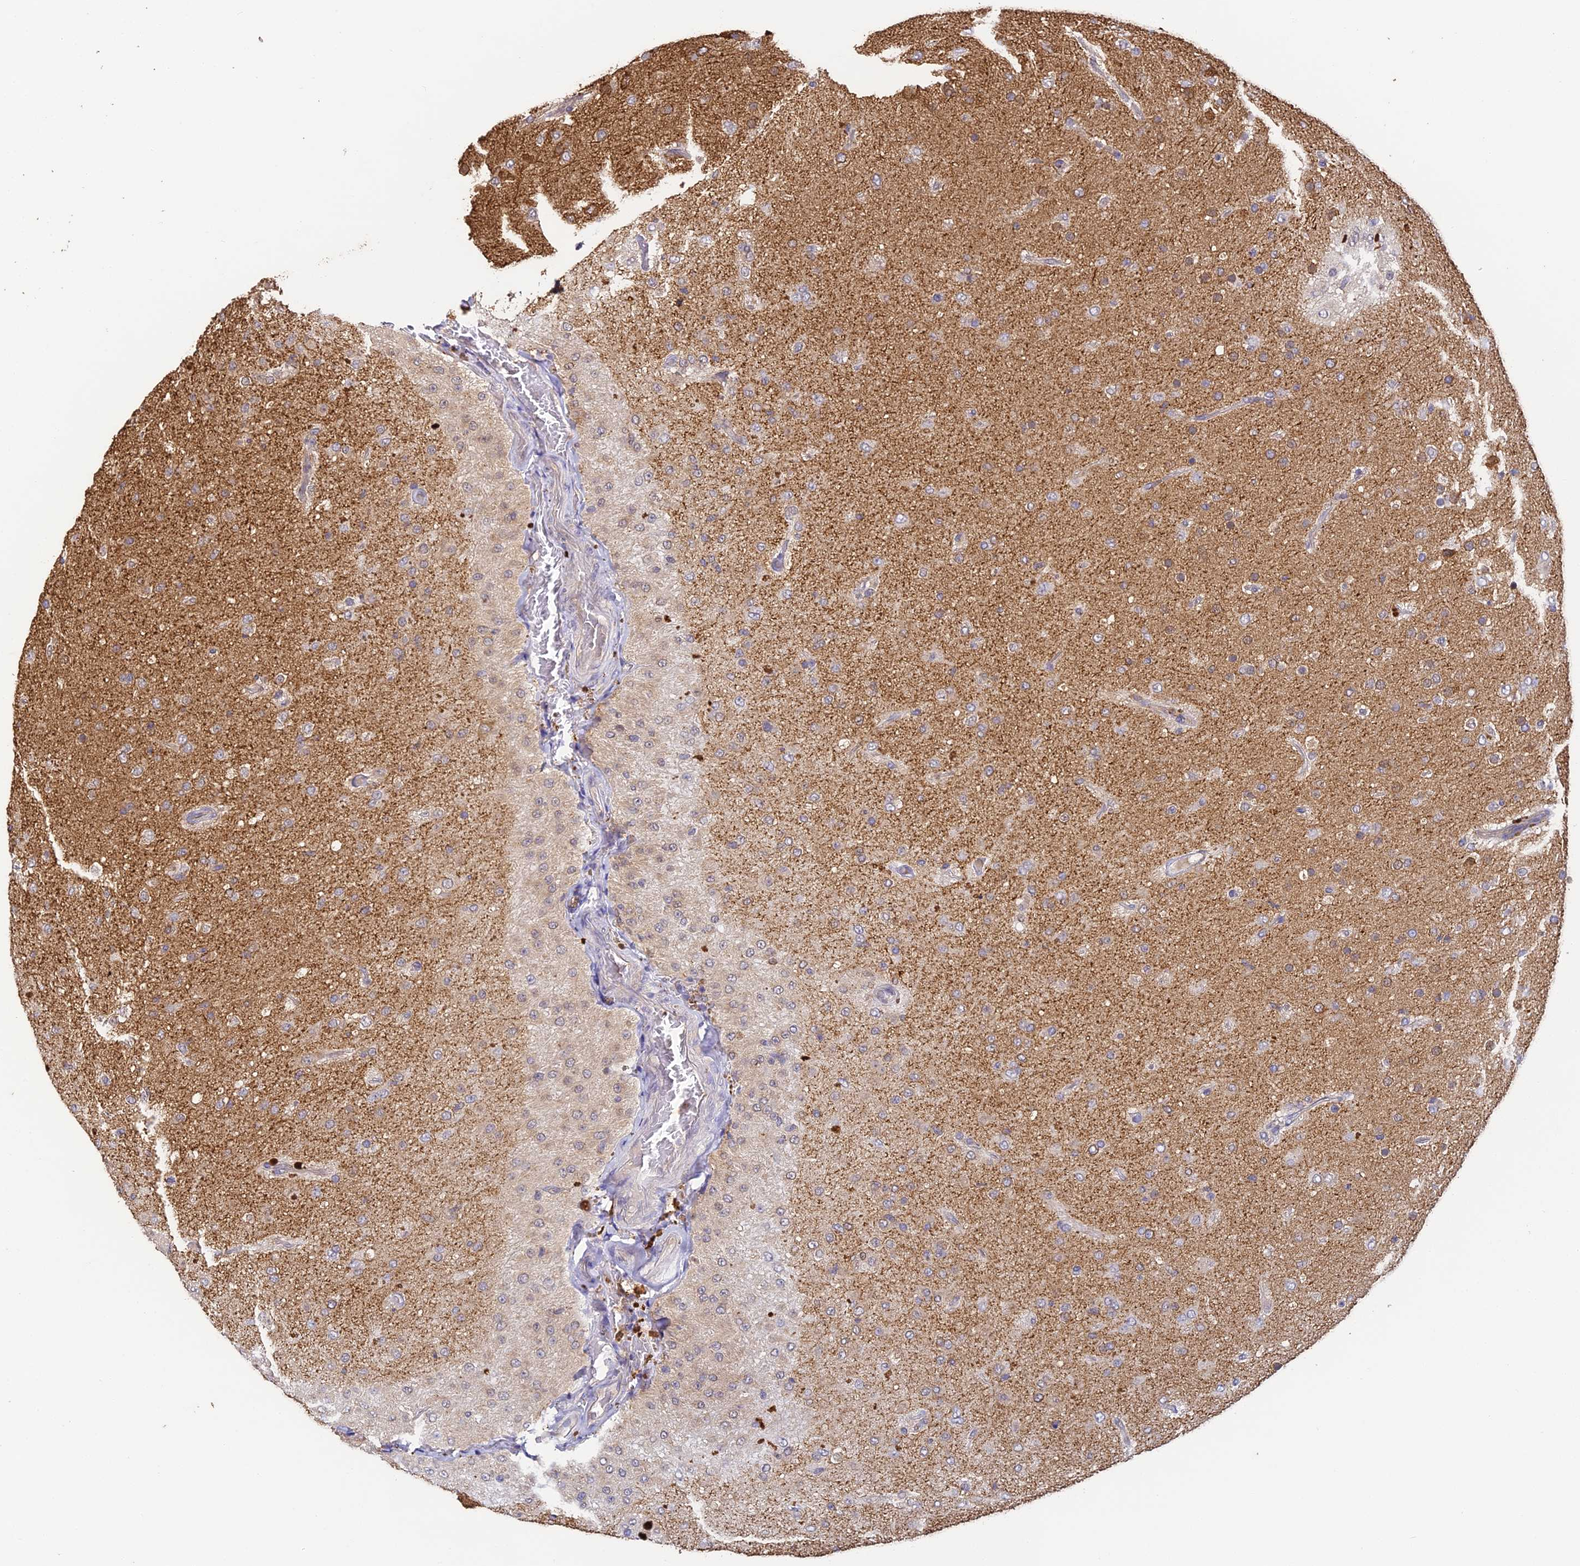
{"staining": {"intensity": "negative", "quantity": "none", "location": "none"}, "tissue": "glioma", "cell_type": "Tumor cells", "image_type": "cancer", "snomed": [{"axis": "morphology", "description": "Glioma, malignant, Low grade"}, {"axis": "topography", "description": "Brain"}], "caption": "Tumor cells show no significant protein expression in malignant glioma (low-grade).", "gene": "YAE1", "patient": {"sex": "male", "age": 65}}